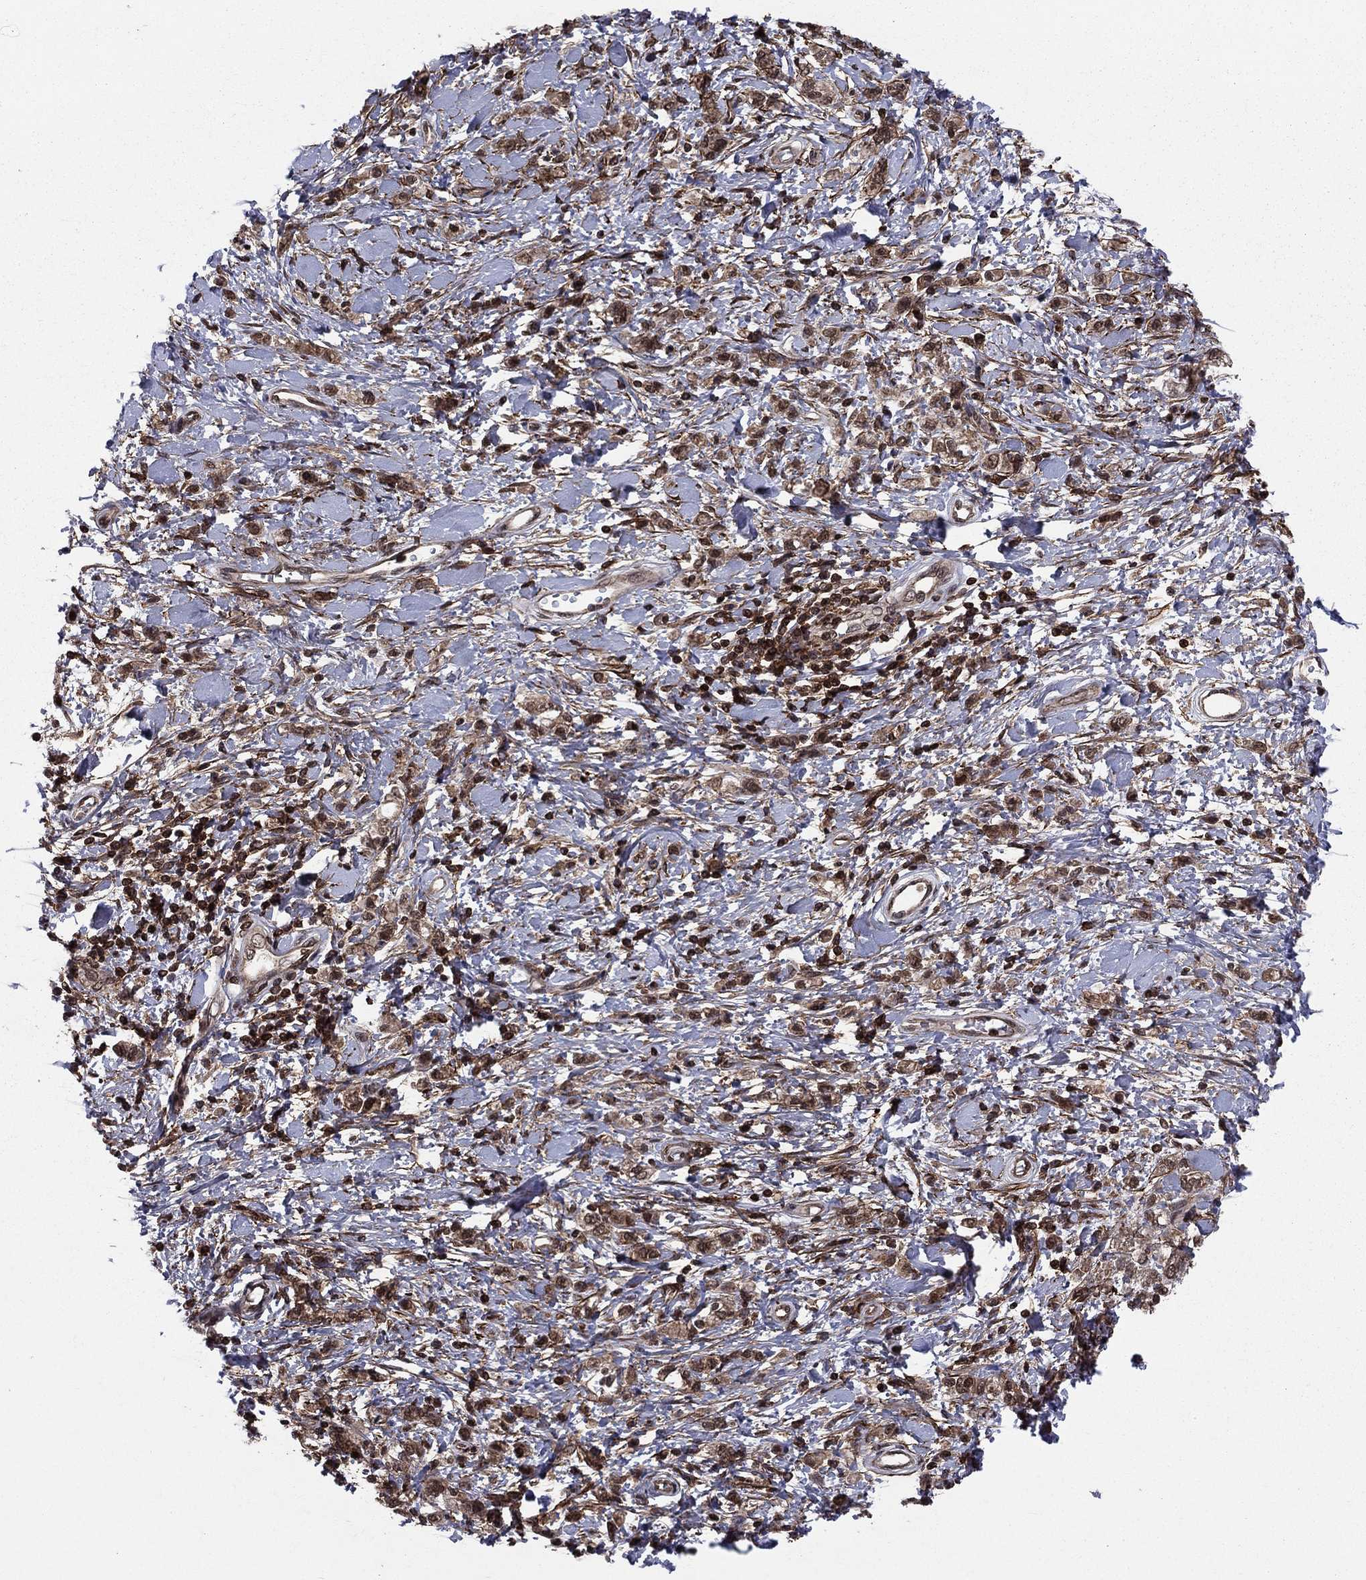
{"staining": {"intensity": "moderate", "quantity": ">75%", "location": "cytoplasmic/membranous,nuclear"}, "tissue": "stomach cancer", "cell_type": "Tumor cells", "image_type": "cancer", "snomed": [{"axis": "morphology", "description": "Adenocarcinoma, NOS"}, {"axis": "topography", "description": "Stomach"}], "caption": "IHC image of human stomach cancer (adenocarcinoma) stained for a protein (brown), which demonstrates medium levels of moderate cytoplasmic/membranous and nuclear positivity in about >75% of tumor cells.", "gene": "SSX2IP", "patient": {"sex": "male", "age": 77}}